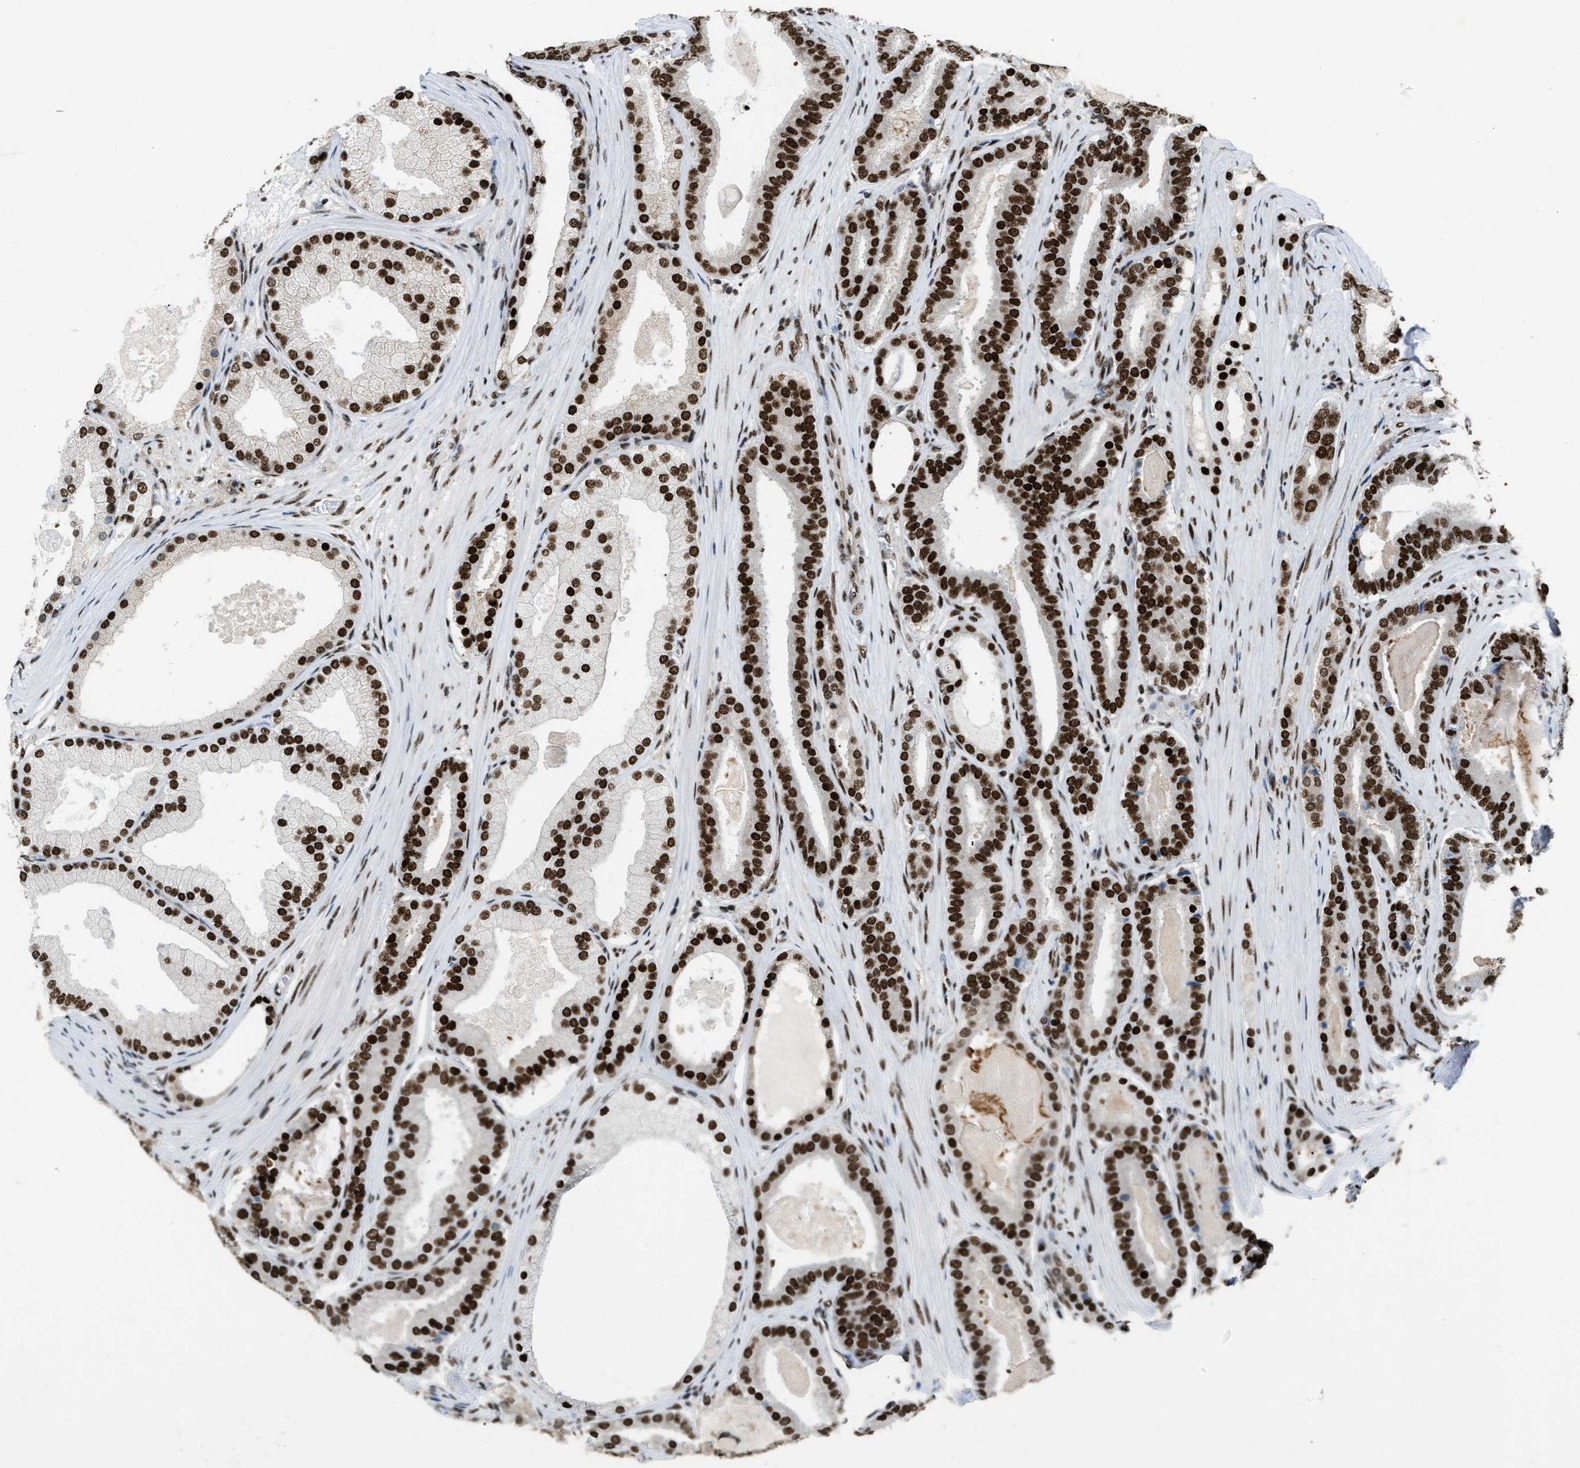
{"staining": {"intensity": "strong", "quantity": ">75%", "location": "nuclear"}, "tissue": "prostate cancer", "cell_type": "Tumor cells", "image_type": "cancer", "snomed": [{"axis": "morphology", "description": "Adenocarcinoma, High grade"}, {"axis": "topography", "description": "Prostate"}], "caption": "Human high-grade adenocarcinoma (prostate) stained with a brown dye demonstrates strong nuclear positive expression in about >75% of tumor cells.", "gene": "NUMA1", "patient": {"sex": "male", "age": 60}}